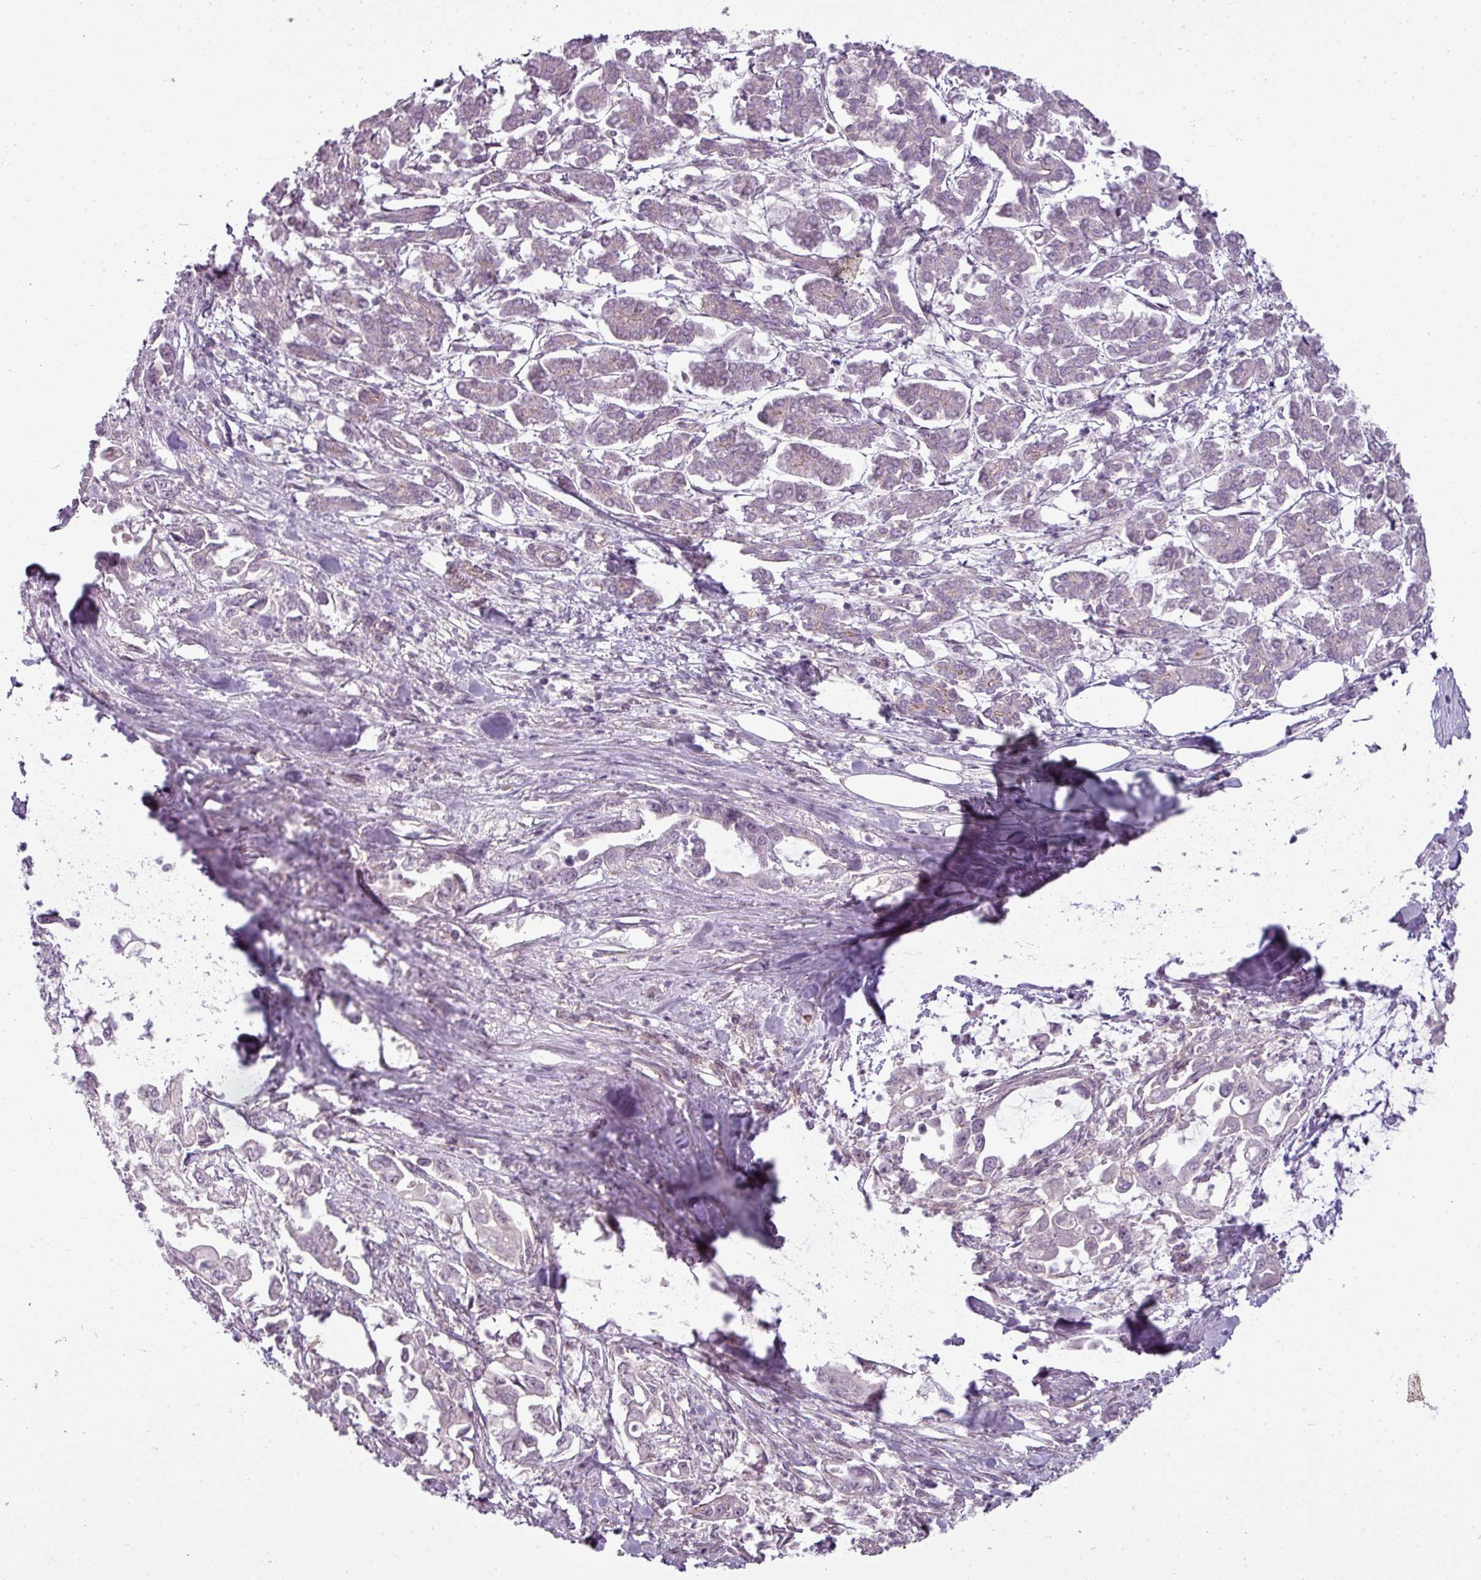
{"staining": {"intensity": "negative", "quantity": "none", "location": "none"}, "tissue": "pancreatic cancer", "cell_type": "Tumor cells", "image_type": "cancer", "snomed": [{"axis": "morphology", "description": "Adenocarcinoma, NOS"}, {"axis": "topography", "description": "Pancreas"}], "caption": "Immunohistochemistry (IHC) of pancreatic cancer exhibits no staining in tumor cells. (Stains: DAB IHC with hematoxylin counter stain, Microscopy: brightfield microscopy at high magnification).", "gene": "SLC16A9", "patient": {"sex": "male", "age": 61}}